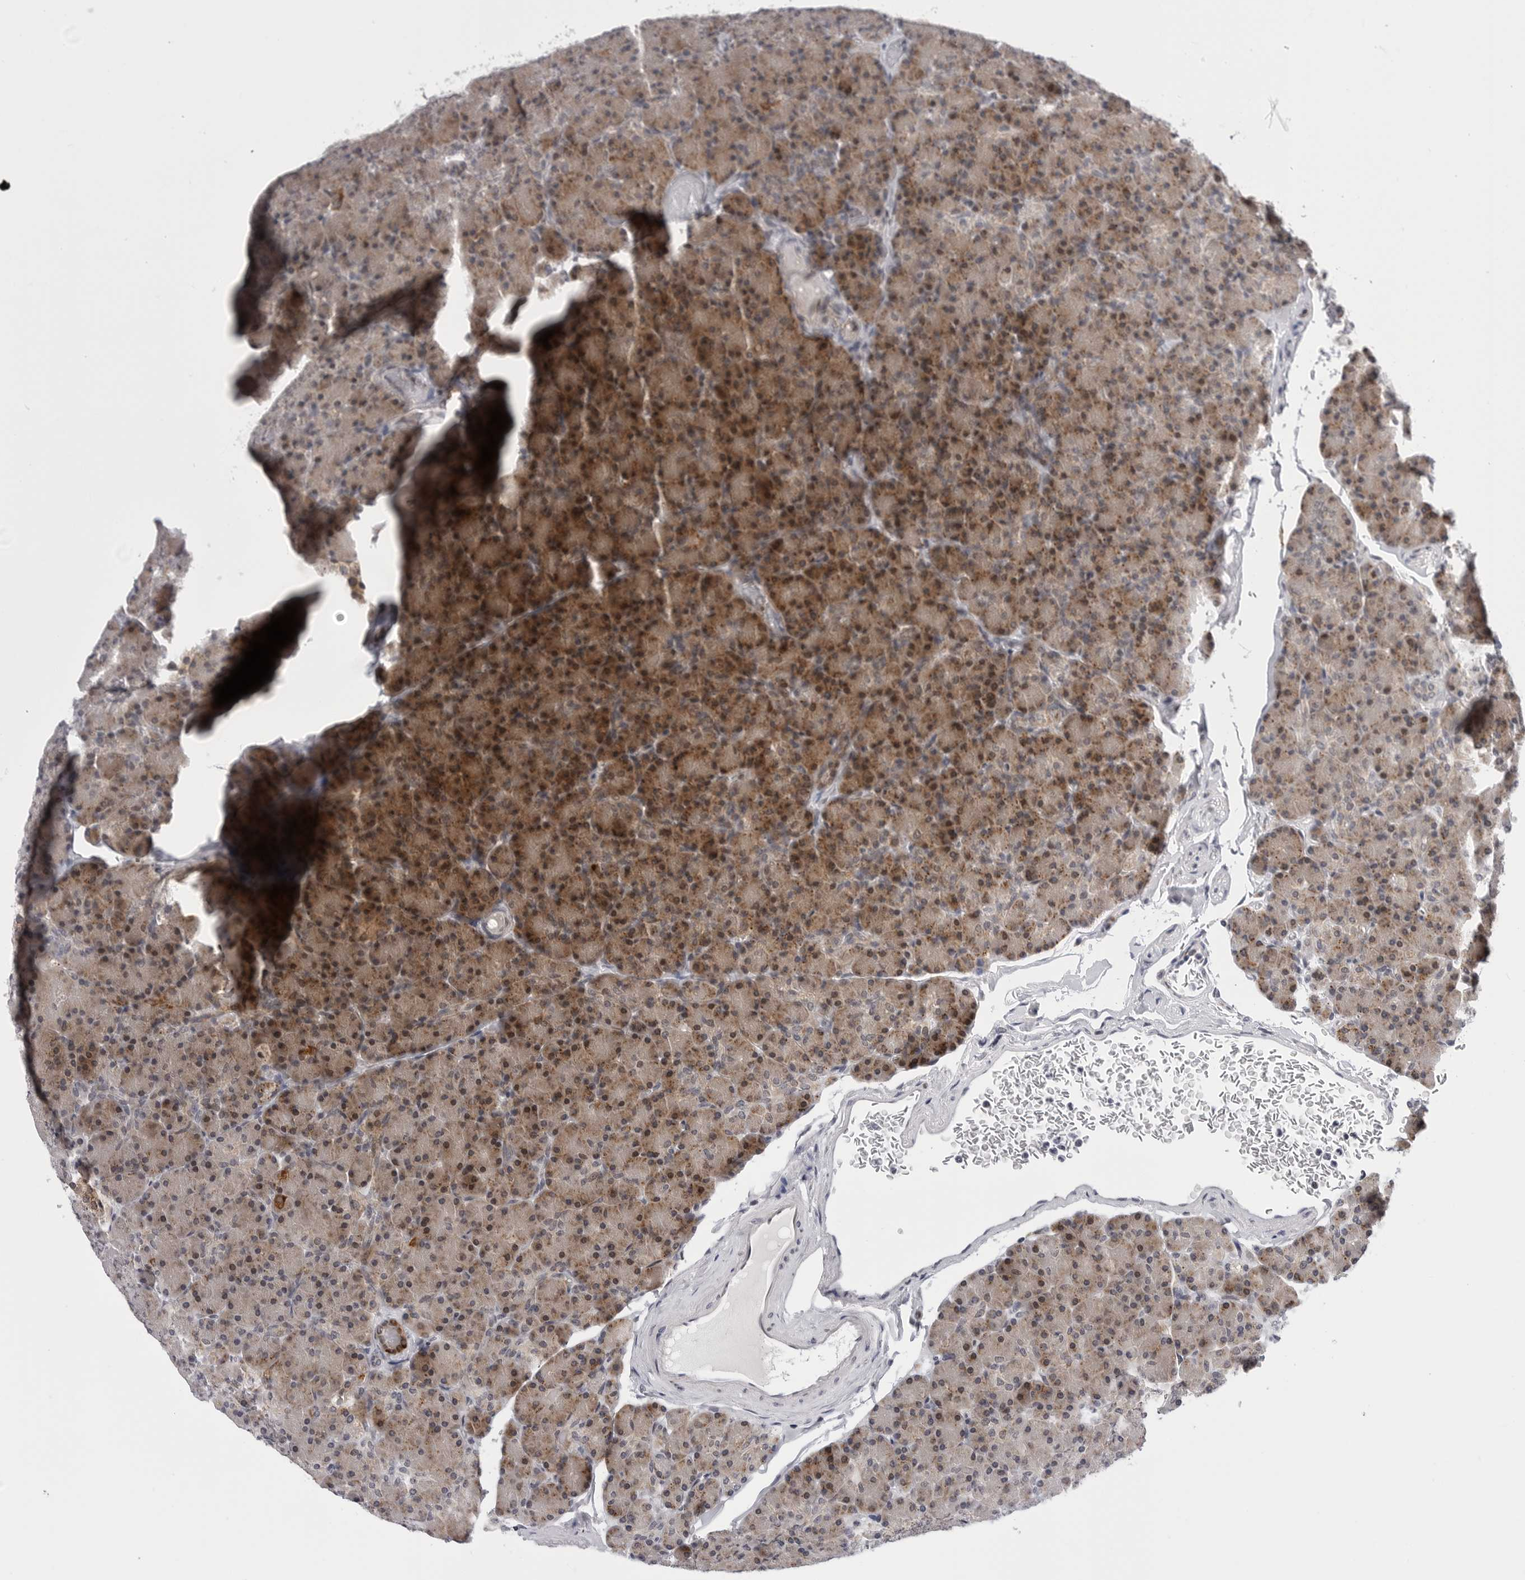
{"staining": {"intensity": "moderate", "quantity": ">75%", "location": "cytoplasmic/membranous,nuclear"}, "tissue": "pancreas", "cell_type": "Exocrine glandular cells", "image_type": "normal", "snomed": [{"axis": "morphology", "description": "Normal tissue, NOS"}, {"axis": "topography", "description": "Pancreas"}], "caption": "Exocrine glandular cells show moderate cytoplasmic/membranous,nuclear positivity in about >75% of cells in normal pancreas. The staining was performed using DAB (3,3'-diaminobenzidine), with brown indicating positive protein expression. Nuclei are stained blue with hematoxylin.", "gene": "CDK20", "patient": {"sex": "female", "age": 43}}